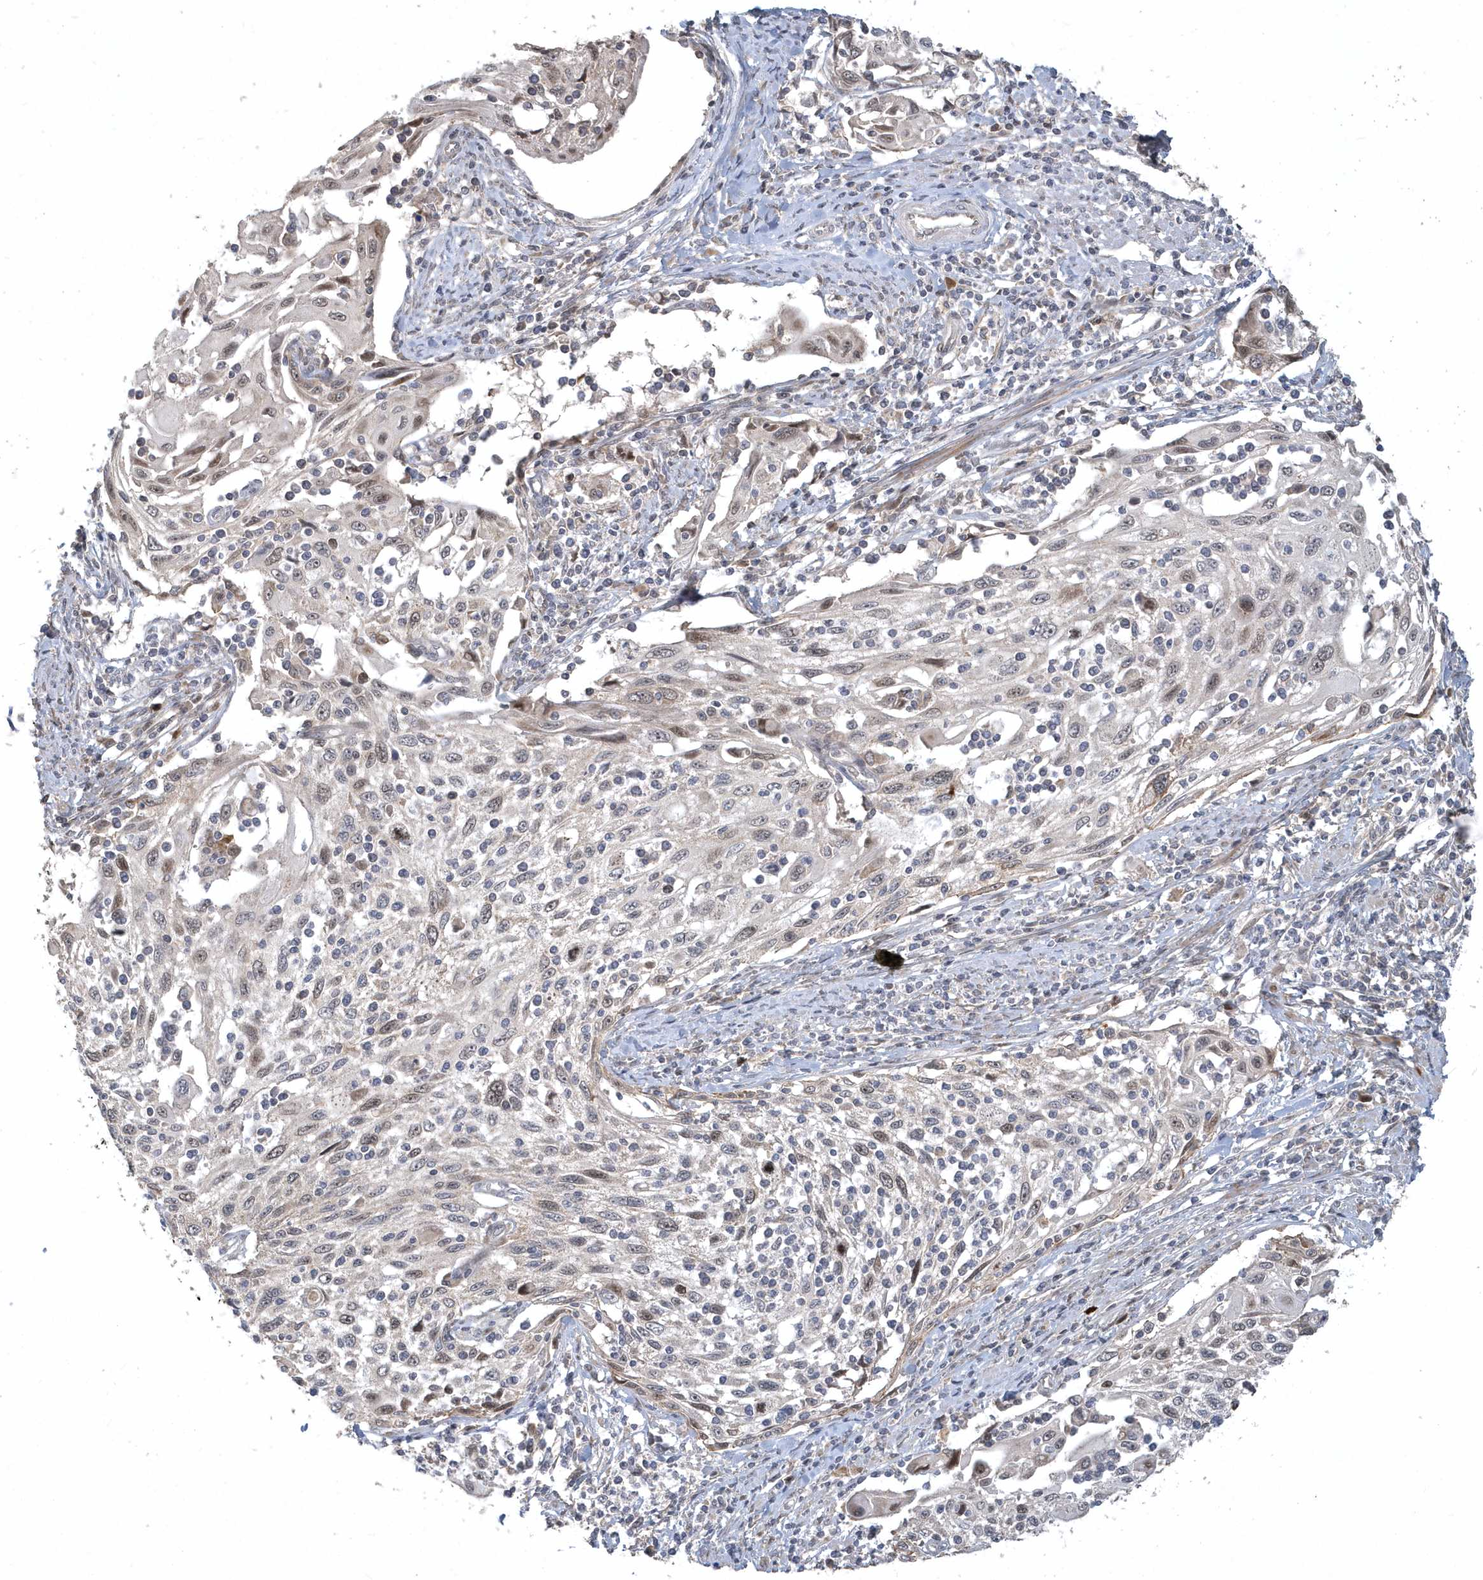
{"staining": {"intensity": "weak", "quantity": "25%-75%", "location": "nuclear"}, "tissue": "cervical cancer", "cell_type": "Tumor cells", "image_type": "cancer", "snomed": [{"axis": "morphology", "description": "Squamous cell carcinoma, NOS"}, {"axis": "topography", "description": "Cervix"}], "caption": "Weak nuclear protein expression is appreciated in approximately 25%-75% of tumor cells in cervical squamous cell carcinoma.", "gene": "TRAIP", "patient": {"sex": "female", "age": 70}}